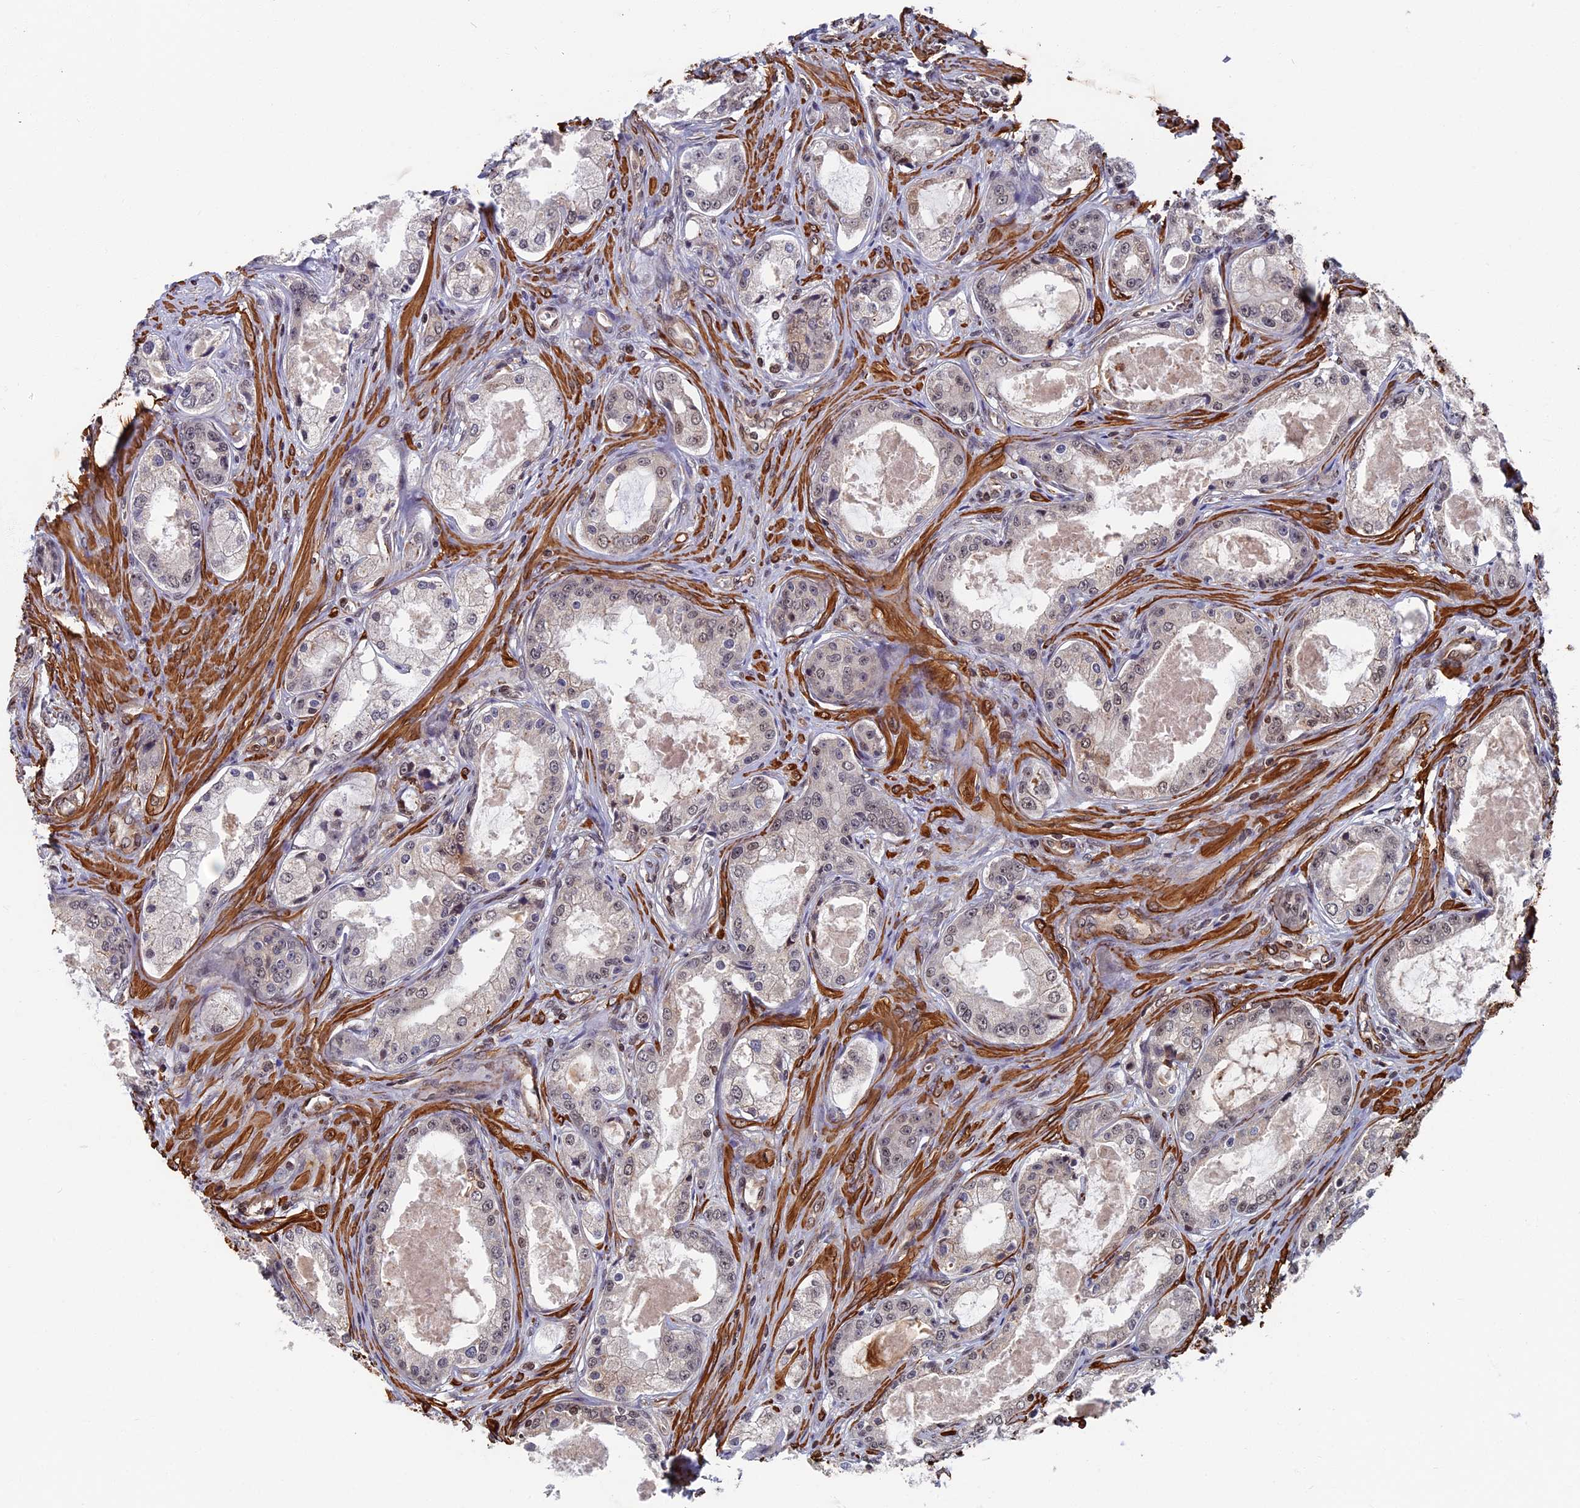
{"staining": {"intensity": "negative", "quantity": "none", "location": "none"}, "tissue": "prostate cancer", "cell_type": "Tumor cells", "image_type": "cancer", "snomed": [{"axis": "morphology", "description": "Adenocarcinoma, Low grade"}, {"axis": "topography", "description": "Prostate"}], "caption": "Protein analysis of prostate adenocarcinoma (low-grade) reveals no significant staining in tumor cells.", "gene": "CTDP1", "patient": {"sex": "male", "age": 68}}